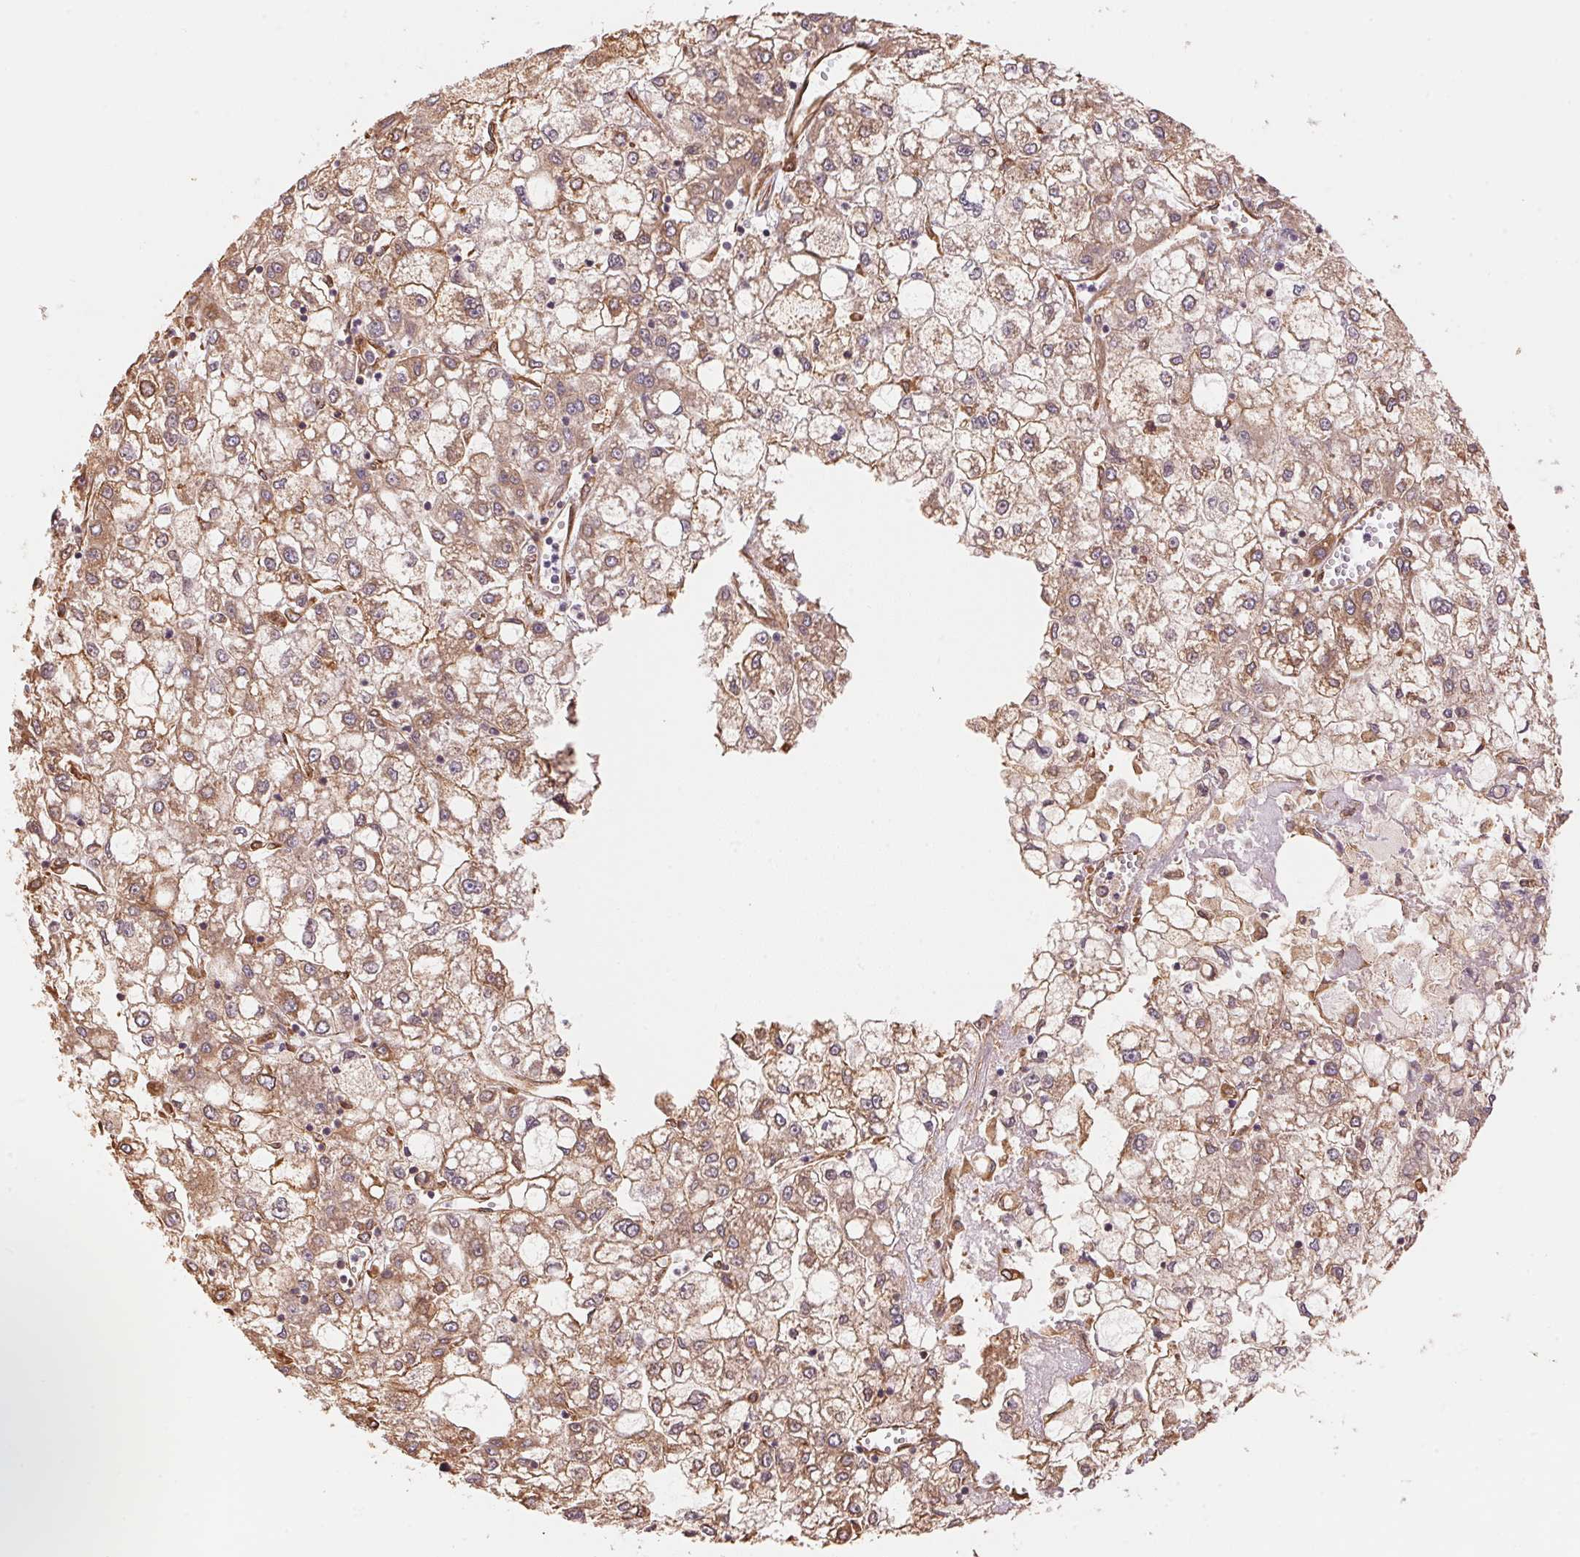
{"staining": {"intensity": "weak", "quantity": ">75%", "location": "cytoplasmic/membranous"}, "tissue": "liver cancer", "cell_type": "Tumor cells", "image_type": "cancer", "snomed": [{"axis": "morphology", "description": "Carcinoma, Hepatocellular, NOS"}, {"axis": "topography", "description": "Liver"}], "caption": "The image demonstrates a brown stain indicating the presence of a protein in the cytoplasmic/membranous of tumor cells in hepatocellular carcinoma (liver). (DAB (3,3'-diaminobenzidine) IHC, brown staining for protein, blue staining for nuclei).", "gene": "C6orf163", "patient": {"sex": "male", "age": 40}}